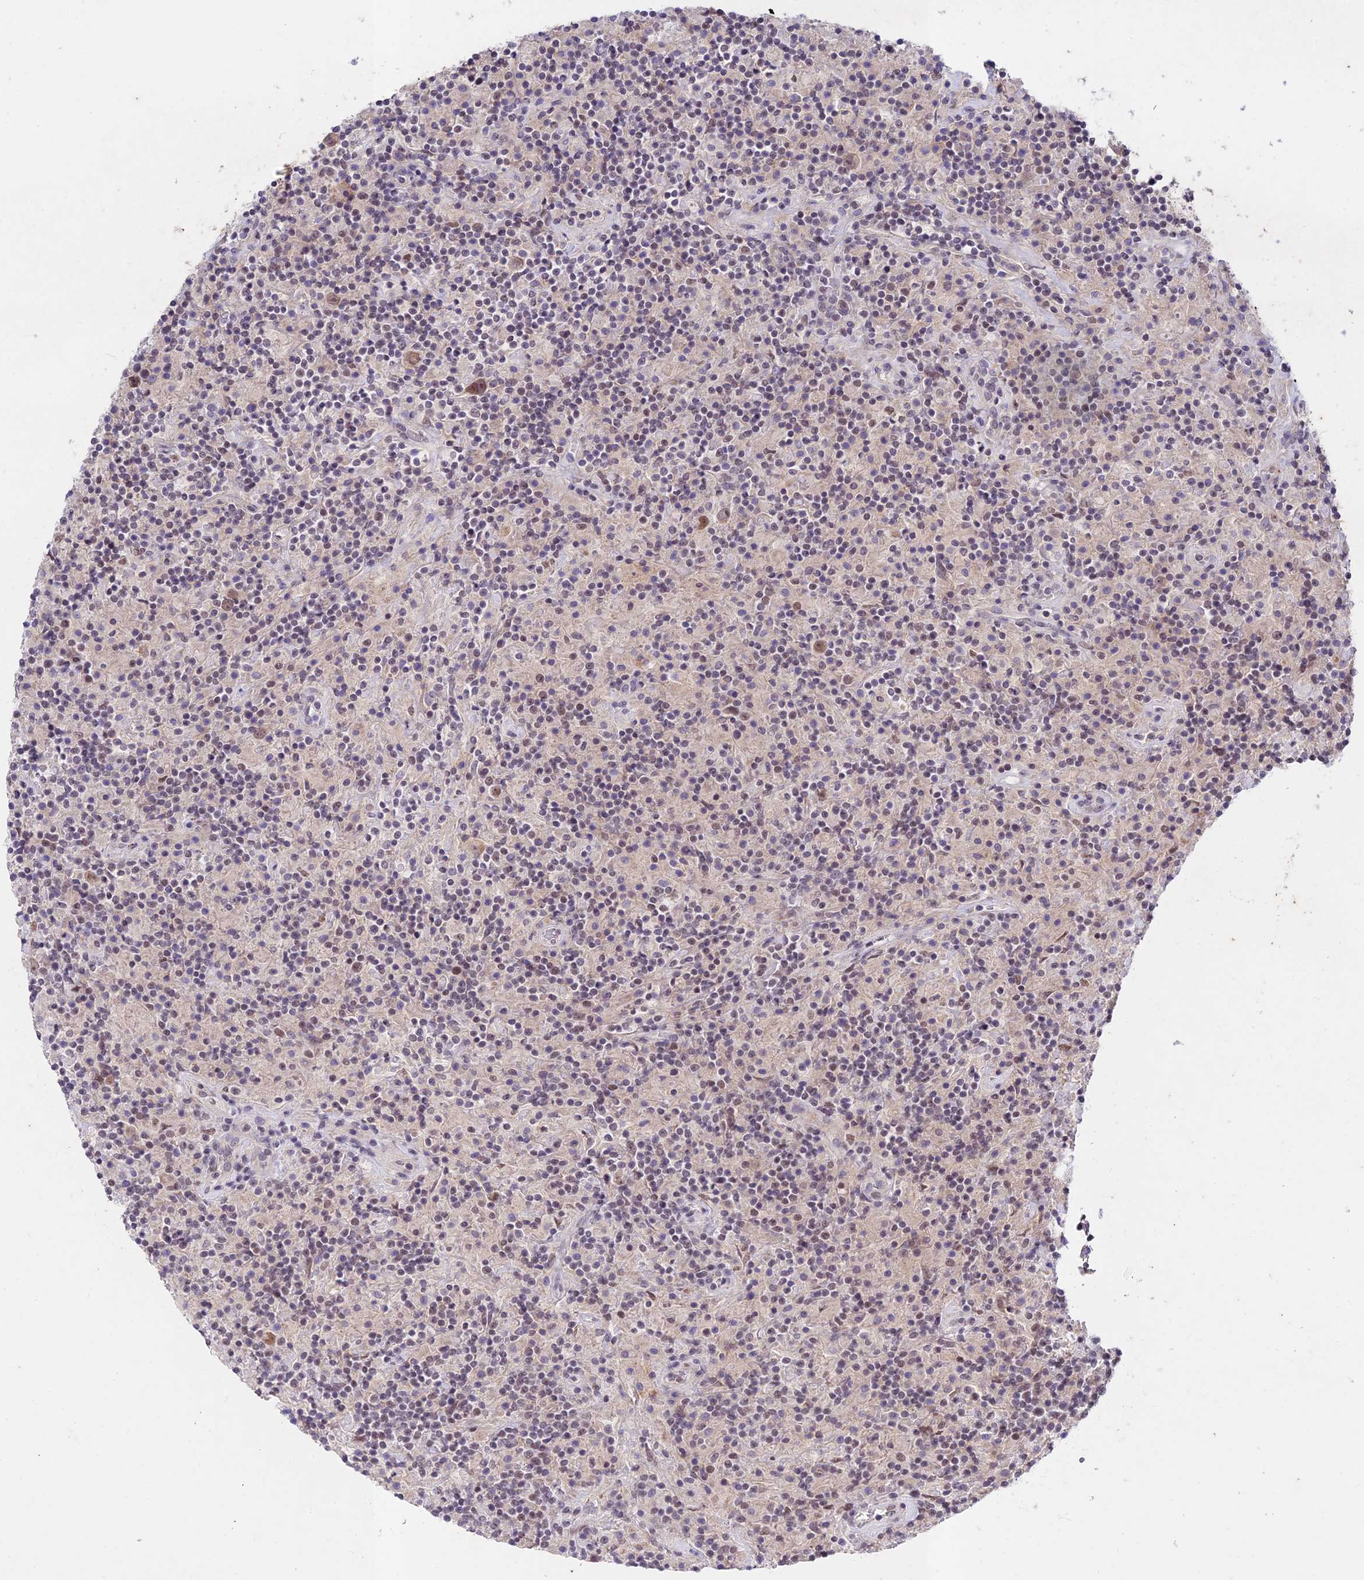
{"staining": {"intensity": "moderate", "quantity": ">75%", "location": "nuclear"}, "tissue": "lymphoma", "cell_type": "Tumor cells", "image_type": "cancer", "snomed": [{"axis": "morphology", "description": "Hodgkin's disease, NOS"}, {"axis": "topography", "description": "Lymph node"}], "caption": "Hodgkin's disease tissue reveals moderate nuclear expression in about >75% of tumor cells, visualized by immunohistochemistry.", "gene": "RAVER1", "patient": {"sex": "male", "age": 70}}